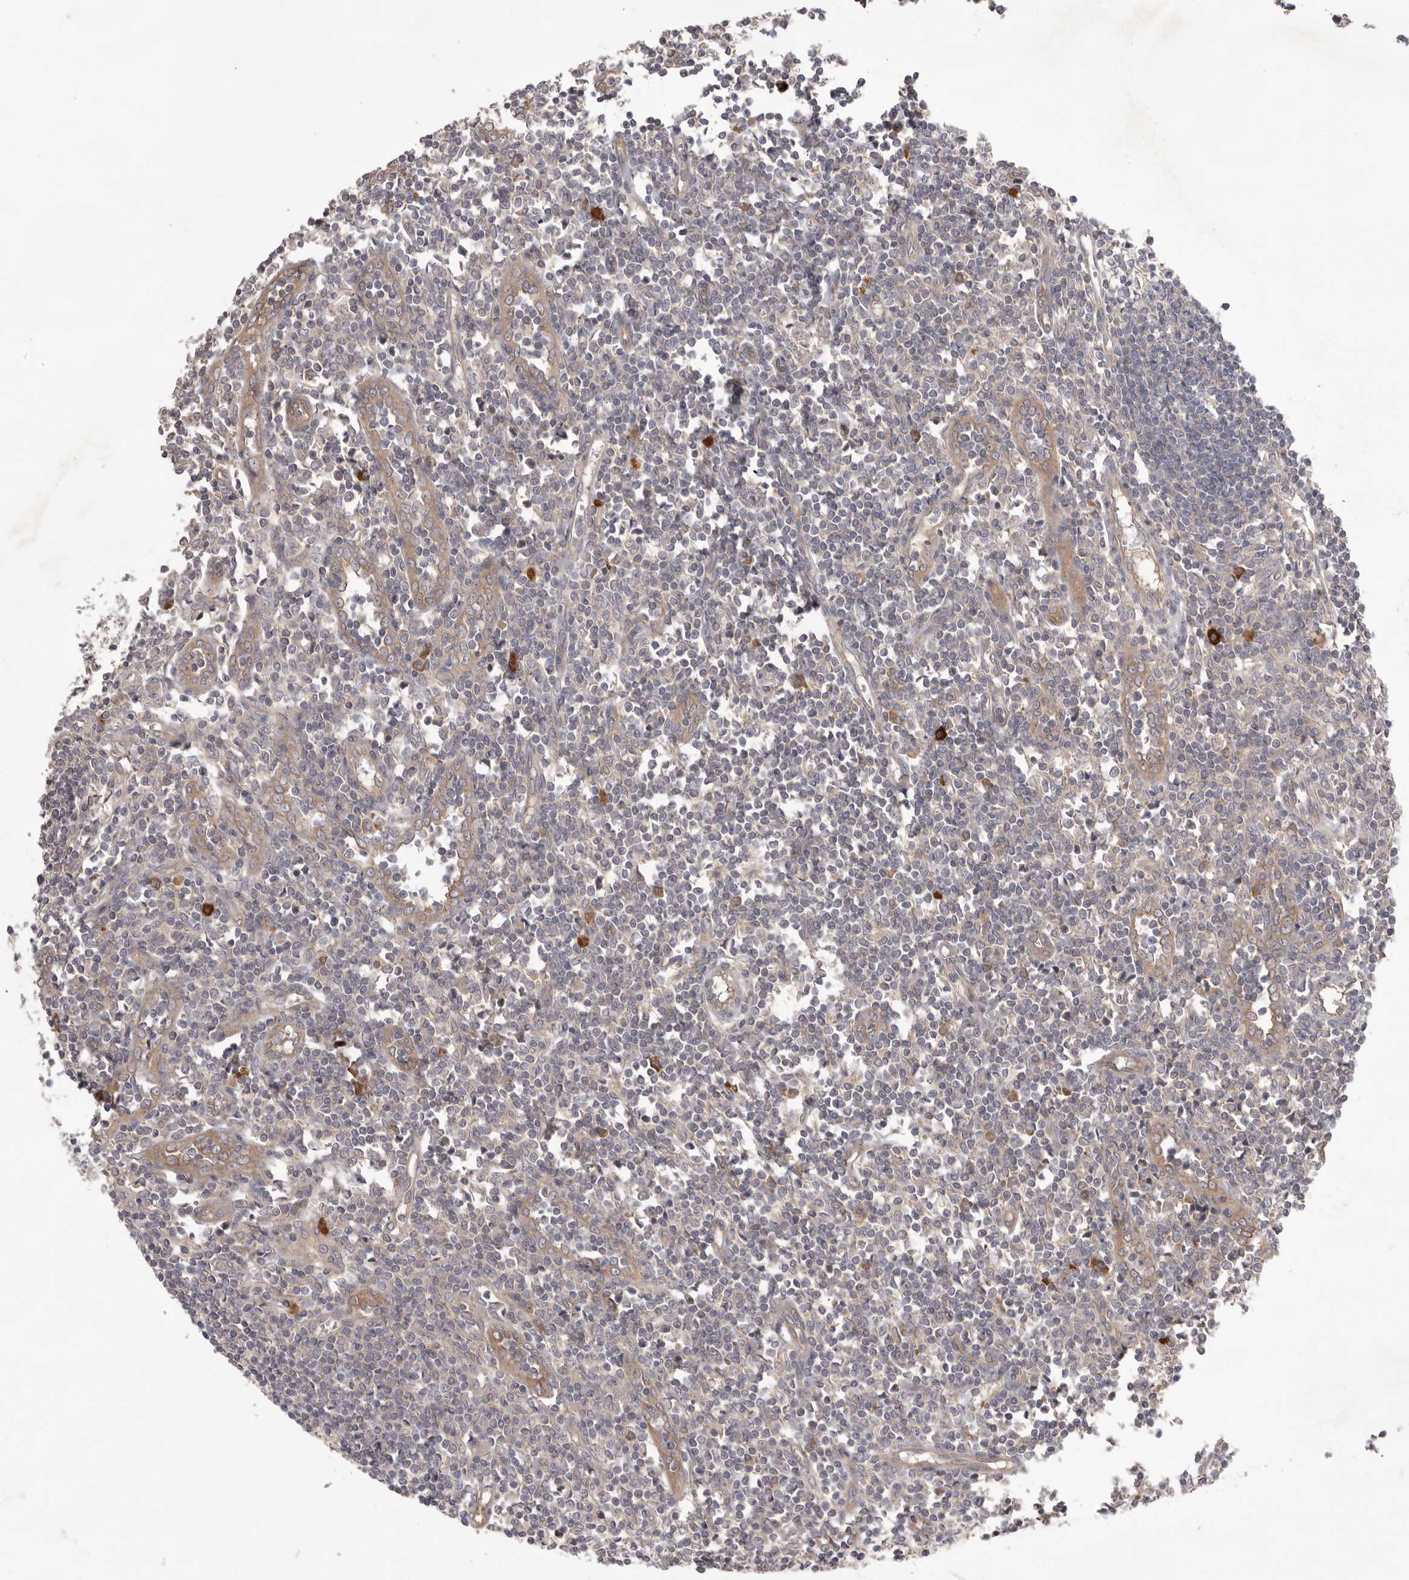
{"staining": {"intensity": "moderate", "quantity": "<25%", "location": "cytoplasmic/membranous"}, "tissue": "lymph node", "cell_type": "Germinal center cells", "image_type": "normal", "snomed": [{"axis": "morphology", "description": "Normal tissue, NOS"}, {"axis": "morphology", "description": "Malignant melanoma, Metastatic site"}, {"axis": "topography", "description": "Lymph node"}], "caption": "High-magnification brightfield microscopy of unremarkable lymph node stained with DAB (brown) and counterstained with hematoxylin (blue). germinal center cells exhibit moderate cytoplasmic/membranous staining is seen in about<25% of cells.", "gene": "NRCAM", "patient": {"sex": "male", "age": 41}}